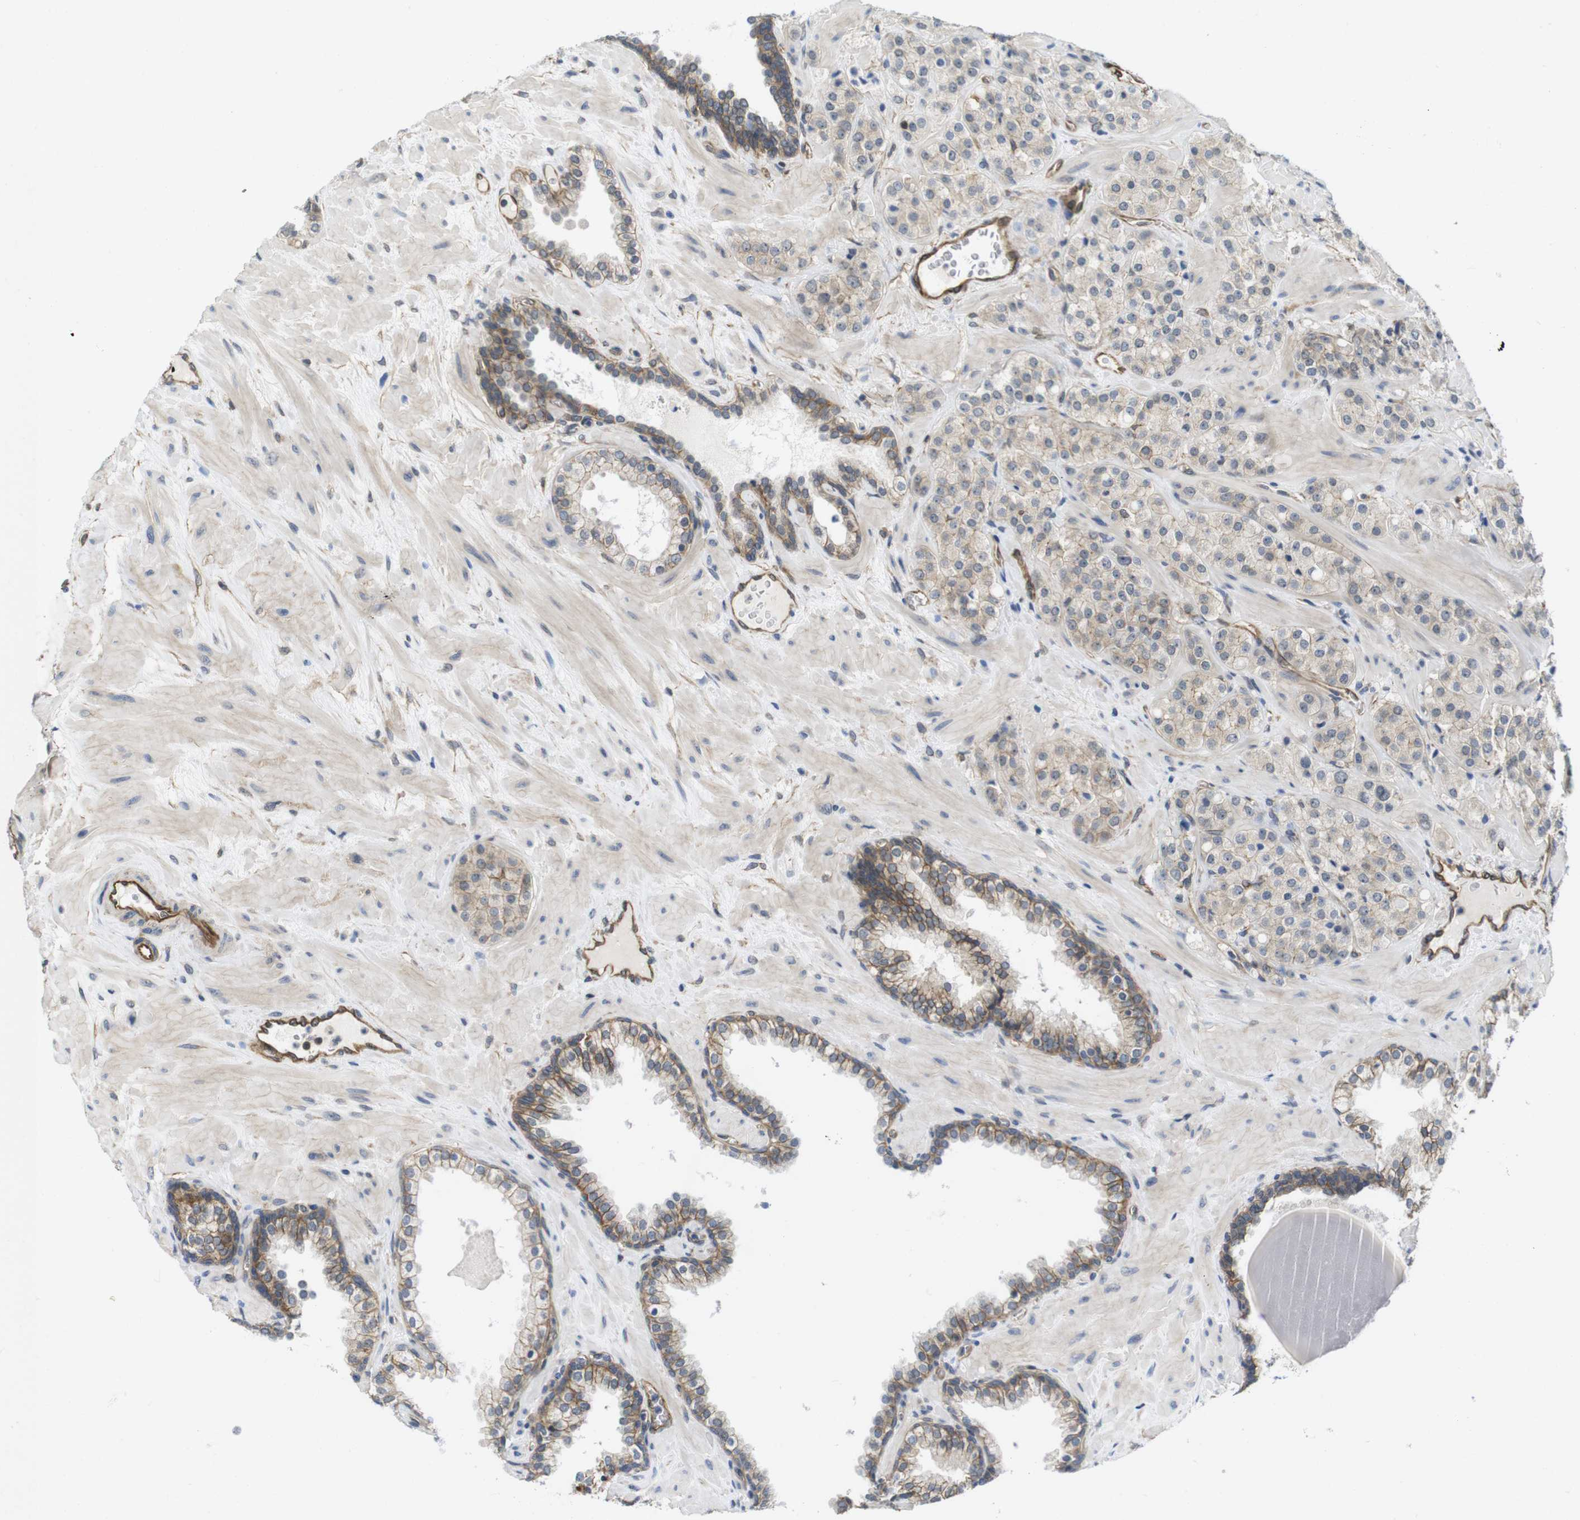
{"staining": {"intensity": "weak", "quantity": ">75%", "location": "cytoplasmic/membranous"}, "tissue": "prostate cancer", "cell_type": "Tumor cells", "image_type": "cancer", "snomed": [{"axis": "morphology", "description": "Adenocarcinoma, High grade"}, {"axis": "topography", "description": "Prostate"}], "caption": "High-power microscopy captured an immunohistochemistry (IHC) histopathology image of prostate cancer (high-grade adenocarcinoma), revealing weak cytoplasmic/membranous positivity in approximately >75% of tumor cells. (IHC, brightfield microscopy, high magnification).", "gene": "ZDHHC5", "patient": {"sex": "male", "age": 64}}